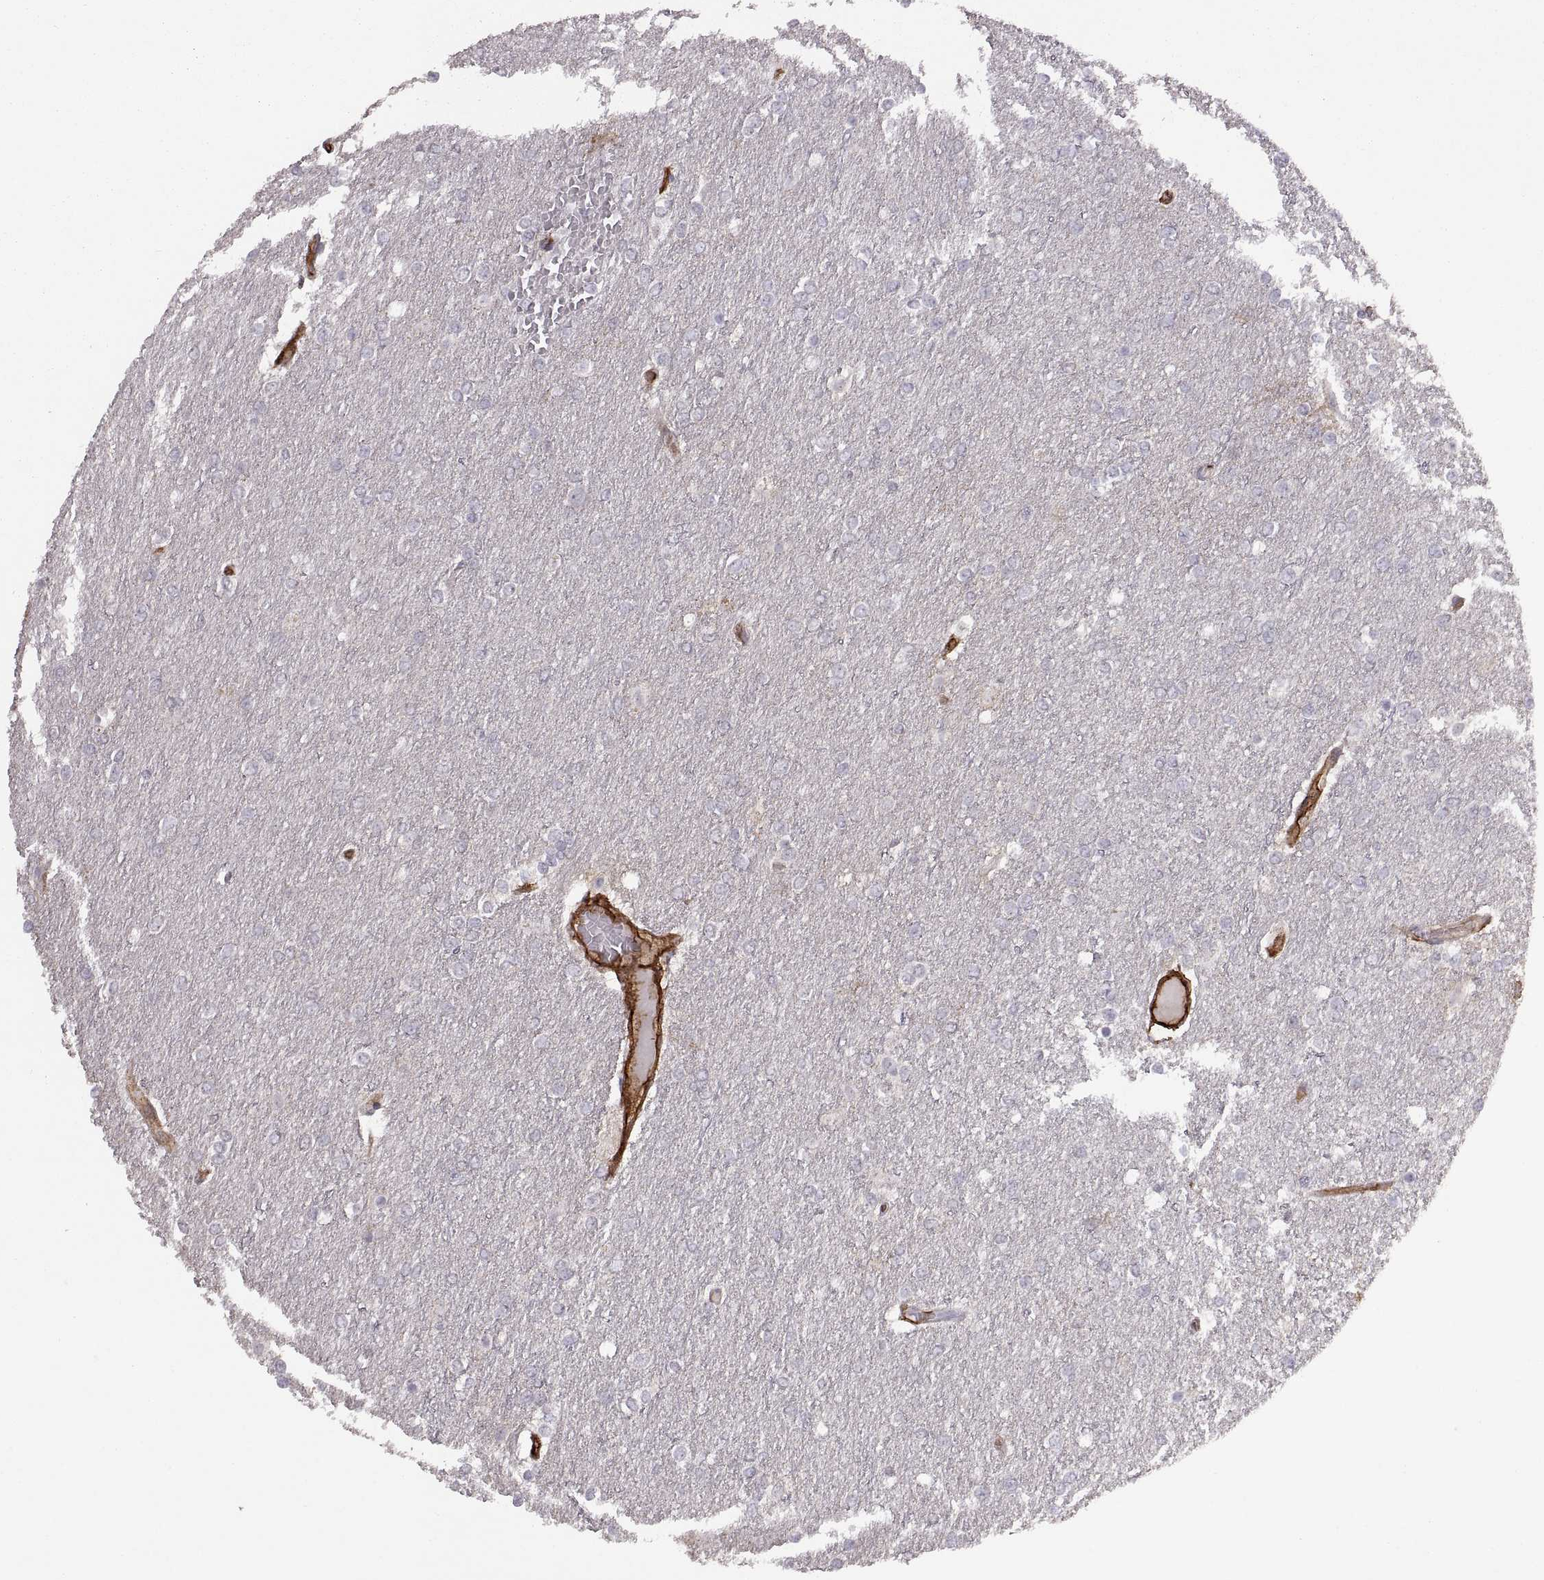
{"staining": {"intensity": "negative", "quantity": "none", "location": "none"}, "tissue": "glioma", "cell_type": "Tumor cells", "image_type": "cancer", "snomed": [{"axis": "morphology", "description": "Glioma, malignant, High grade"}, {"axis": "topography", "description": "Brain"}], "caption": "Human glioma stained for a protein using IHC displays no expression in tumor cells.", "gene": "S100A10", "patient": {"sex": "female", "age": 61}}